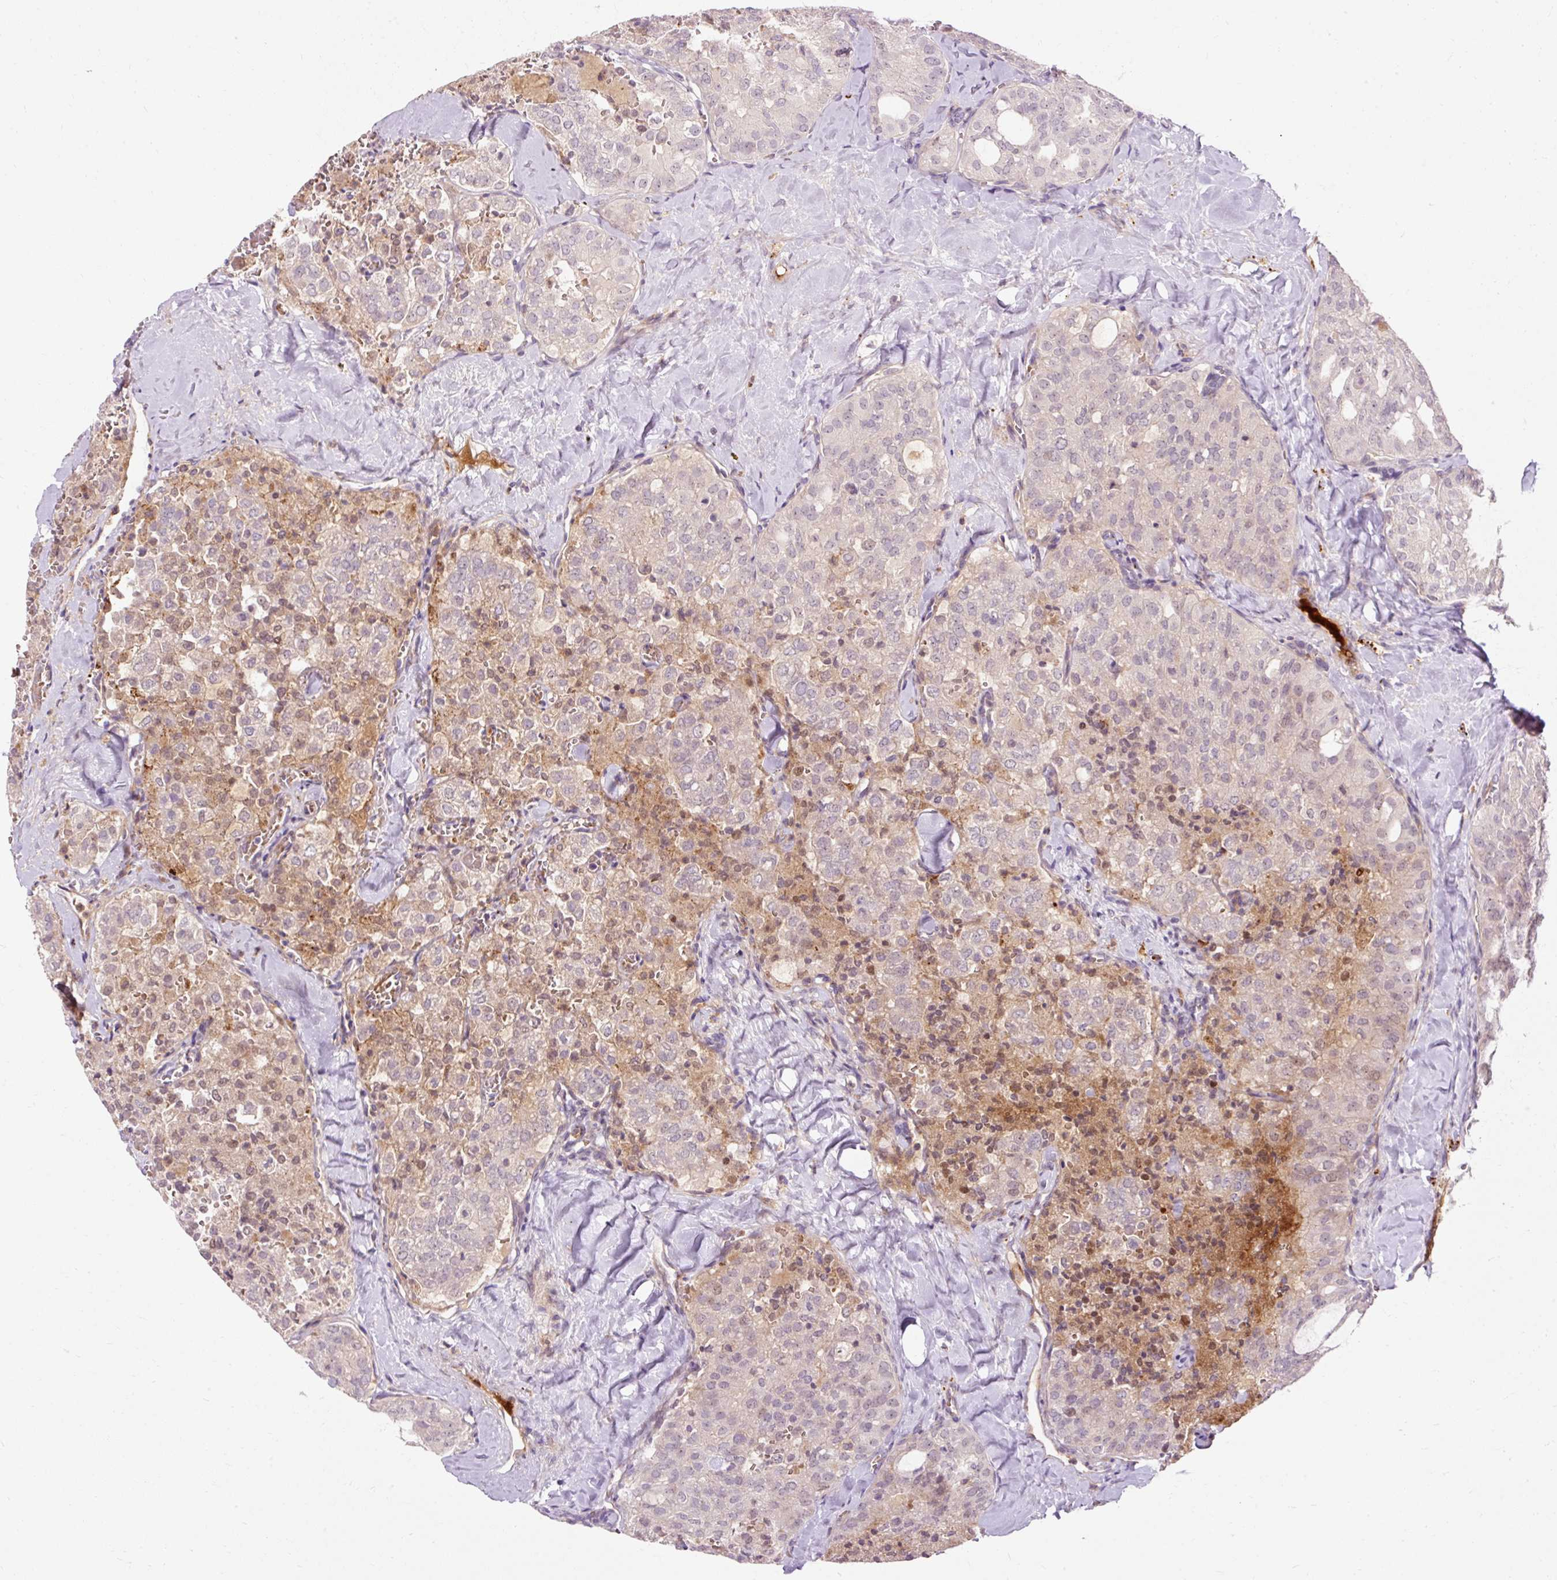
{"staining": {"intensity": "weak", "quantity": "<25%", "location": "cytoplasmic/membranous,nuclear"}, "tissue": "thyroid cancer", "cell_type": "Tumor cells", "image_type": "cancer", "snomed": [{"axis": "morphology", "description": "Follicular adenoma carcinoma, NOS"}, {"axis": "topography", "description": "Thyroid gland"}], "caption": "An image of human follicular adenoma carcinoma (thyroid) is negative for staining in tumor cells. The staining is performed using DAB (3,3'-diaminobenzidine) brown chromogen with nuclei counter-stained in using hematoxylin.", "gene": "CEBPZ", "patient": {"sex": "male", "age": 75}}